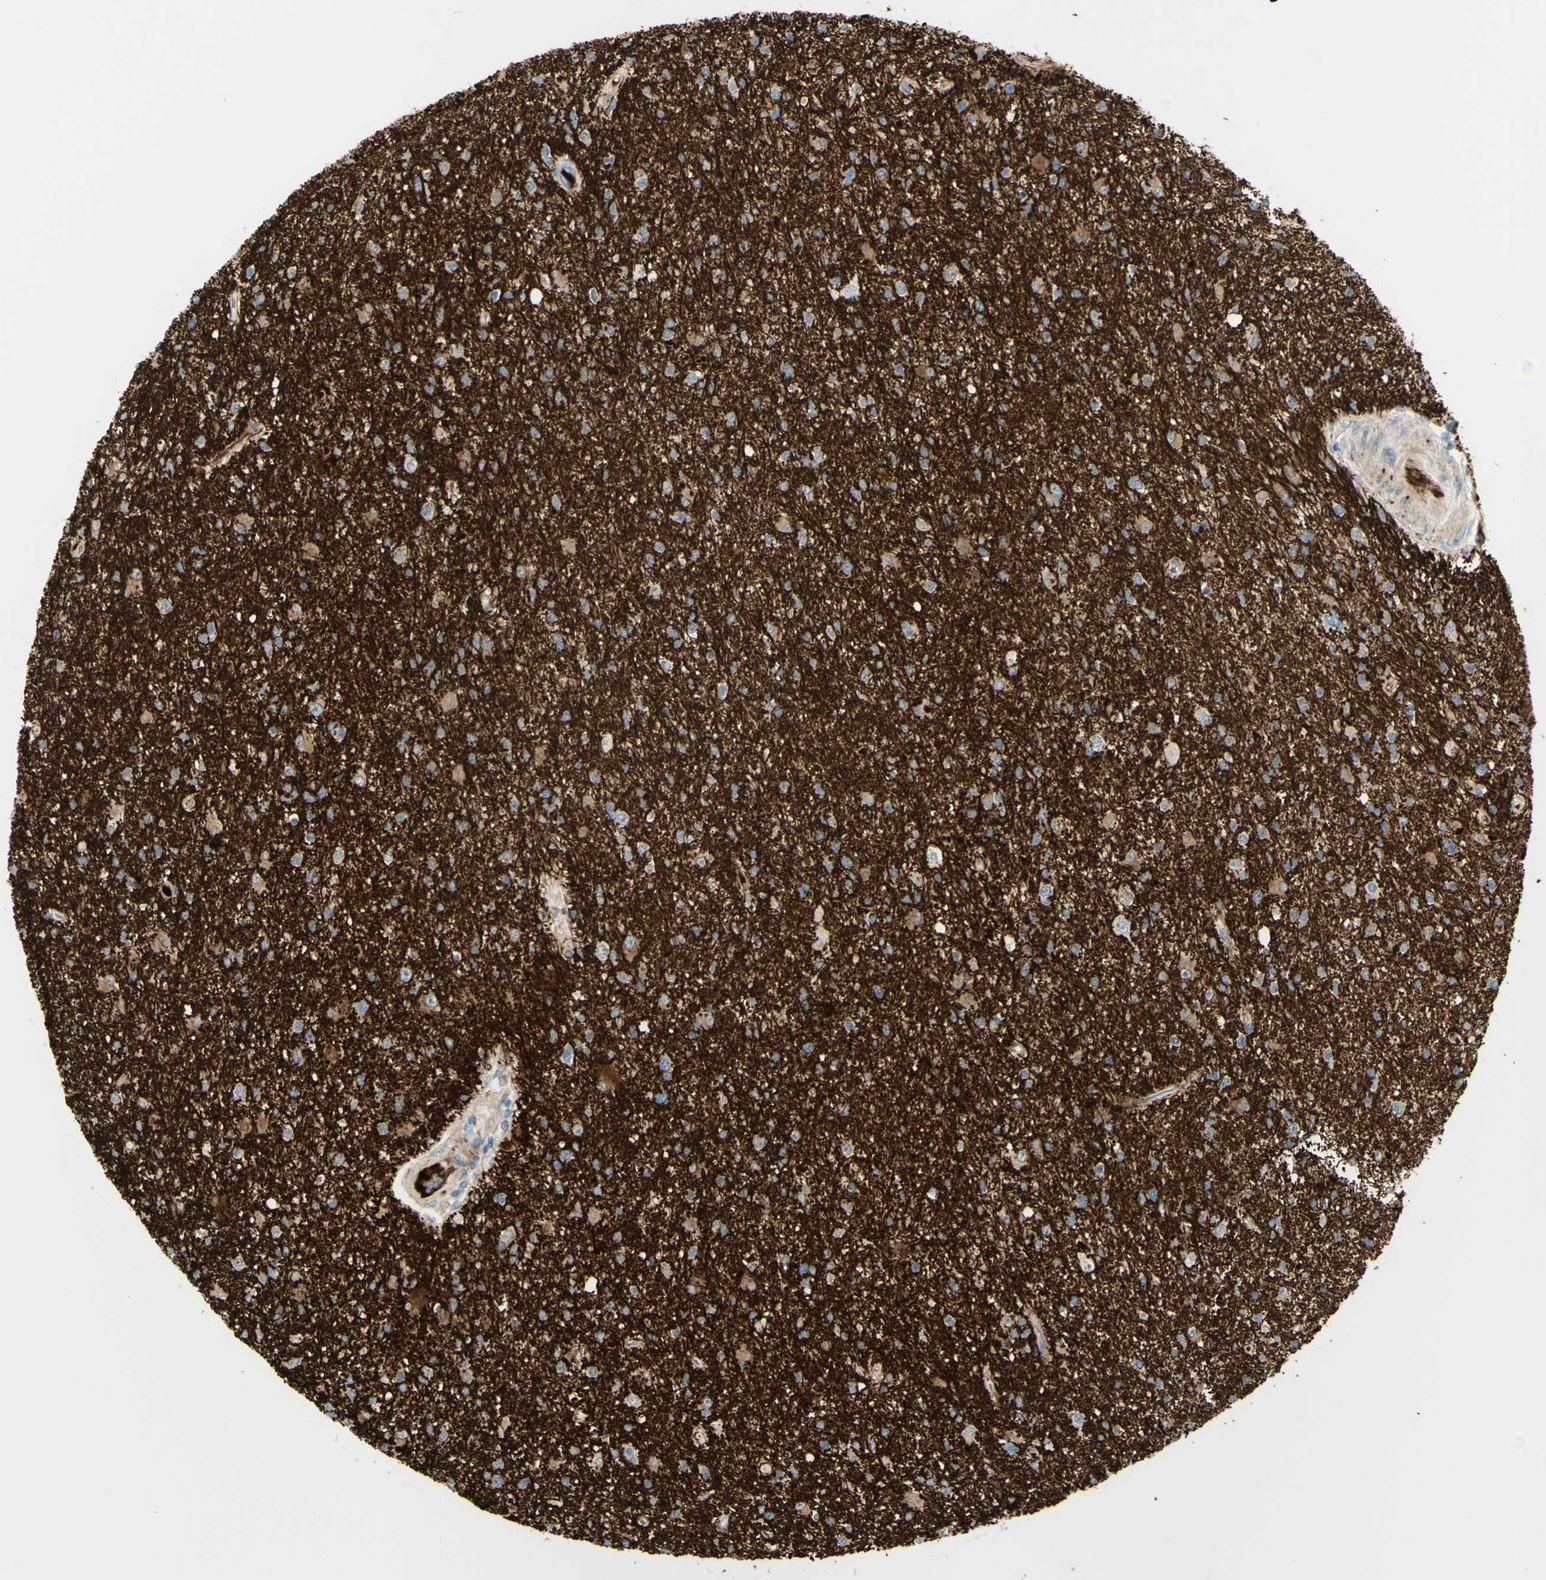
{"staining": {"intensity": "weak", "quantity": "25%-75%", "location": "cytoplasmic/membranous"}, "tissue": "glioma", "cell_type": "Tumor cells", "image_type": "cancer", "snomed": [{"axis": "morphology", "description": "Glioma, malignant, High grade"}, {"axis": "topography", "description": "Brain"}], "caption": "A brown stain highlights weak cytoplasmic/membranous staining of a protein in malignant glioma (high-grade) tumor cells.", "gene": "GAN", "patient": {"sex": "male", "age": 33}}